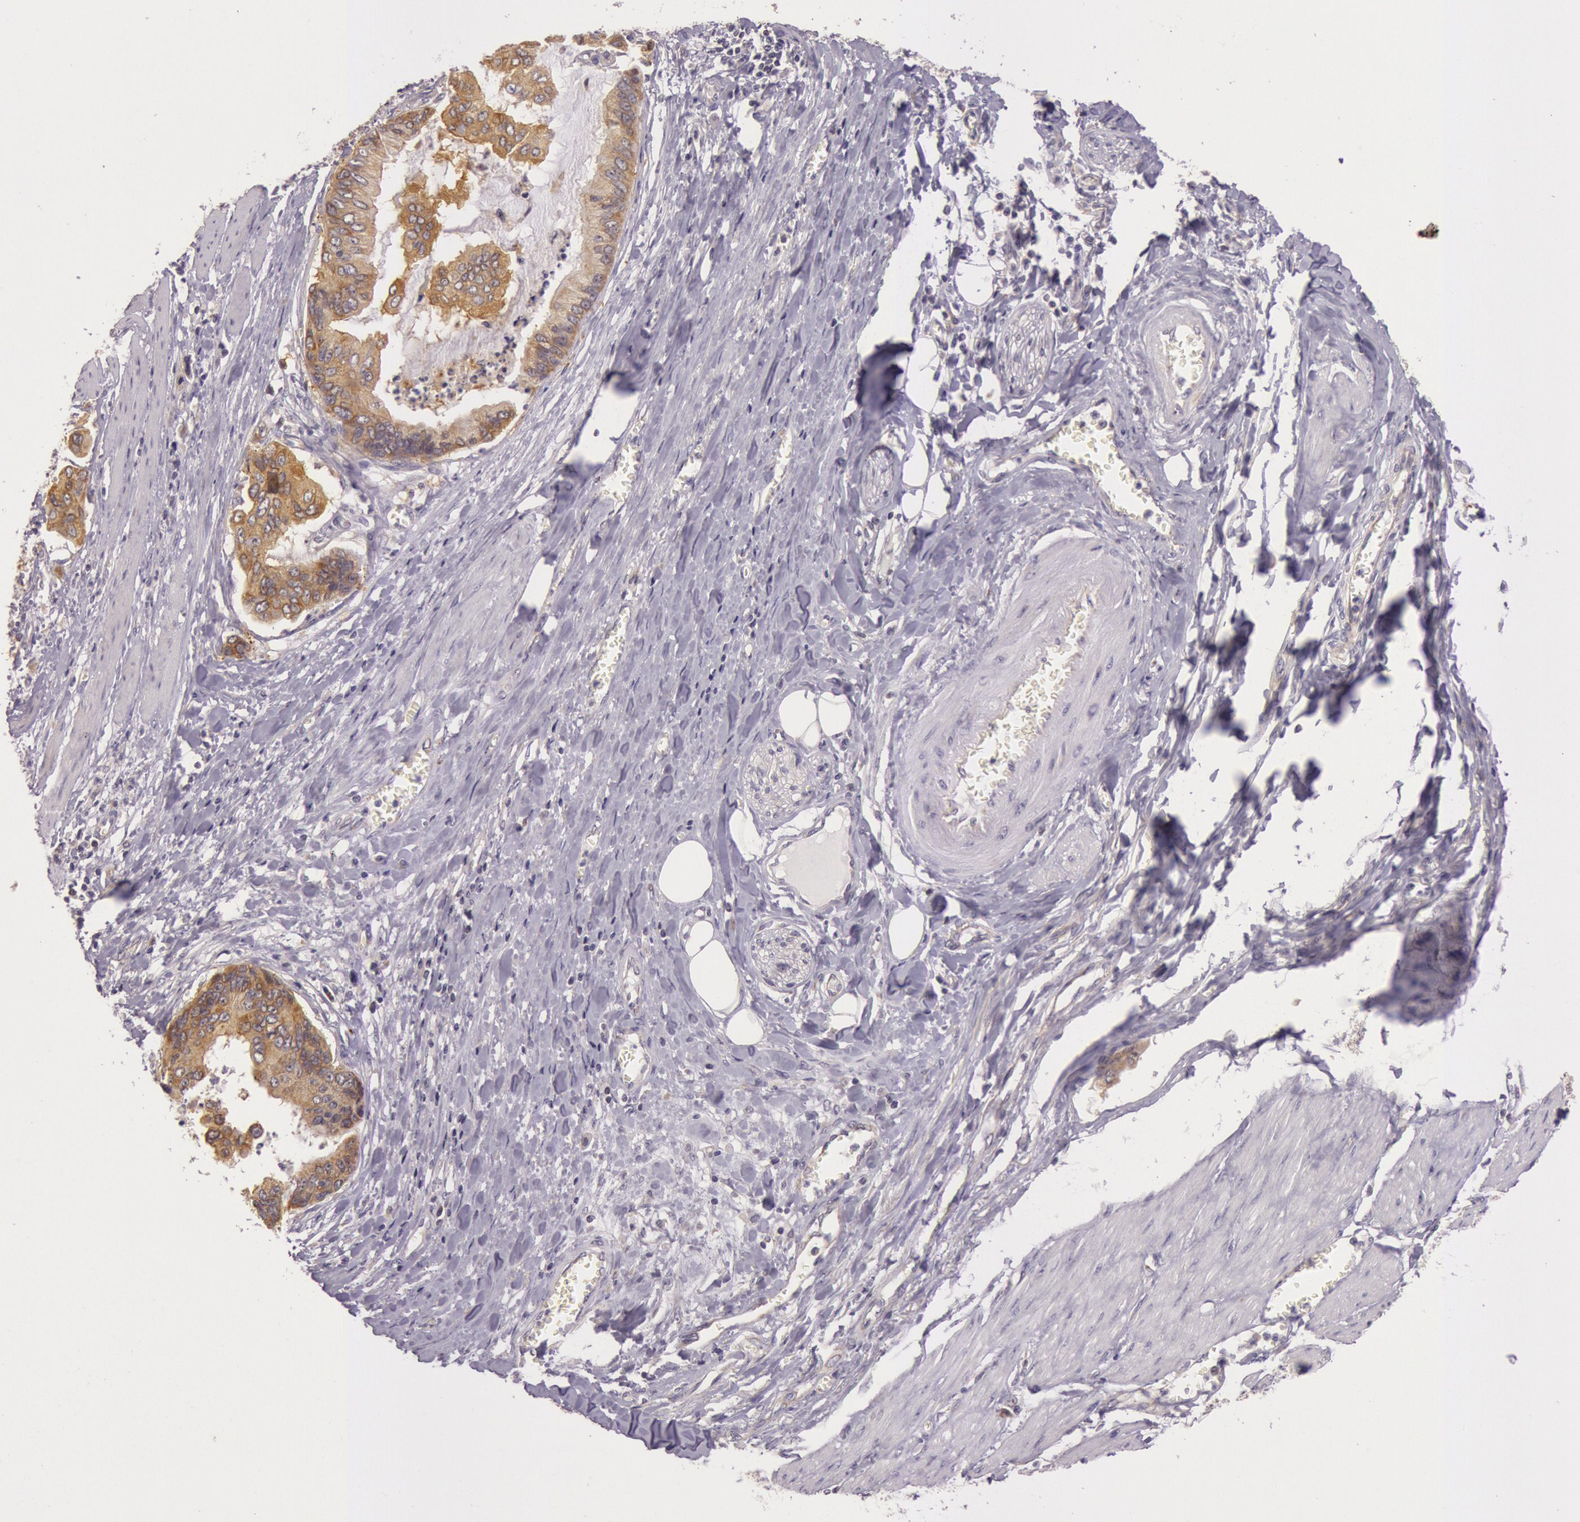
{"staining": {"intensity": "moderate", "quantity": ">75%", "location": "cytoplasmic/membranous"}, "tissue": "stomach cancer", "cell_type": "Tumor cells", "image_type": "cancer", "snomed": [{"axis": "morphology", "description": "Adenocarcinoma, NOS"}, {"axis": "topography", "description": "Stomach, upper"}], "caption": "Stomach cancer was stained to show a protein in brown. There is medium levels of moderate cytoplasmic/membranous positivity in approximately >75% of tumor cells. (IHC, brightfield microscopy, high magnification).", "gene": "CDK16", "patient": {"sex": "male", "age": 80}}